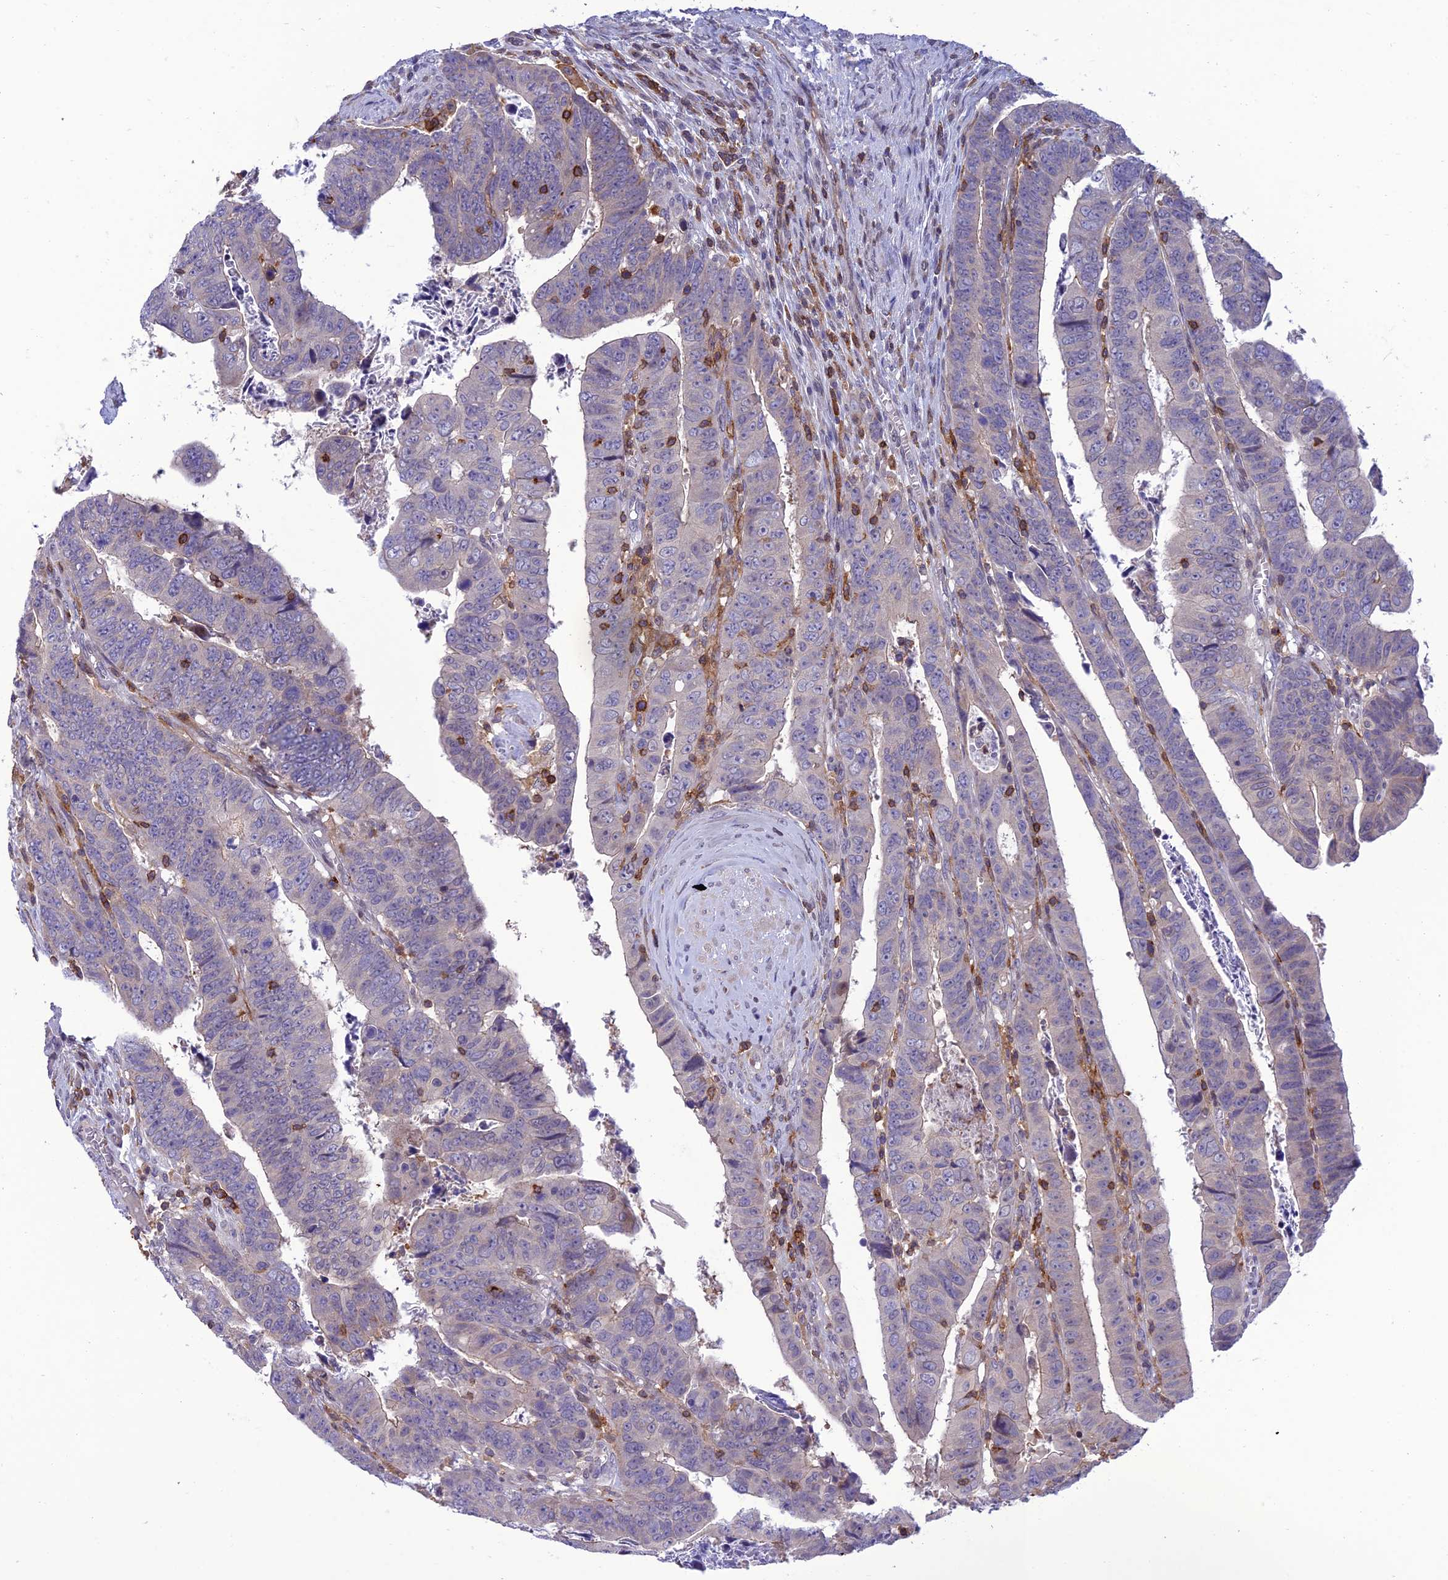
{"staining": {"intensity": "negative", "quantity": "none", "location": "none"}, "tissue": "colorectal cancer", "cell_type": "Tumor cells", "image_type": "cancer", "snomed": [{"axis": "morphology", "description": "Normal tissue, NOS"}, {"axis": "morphology", "description": "Adenocarcinoma, NOS"}, {"axis": "topography", "description": "Rectum"}], "caption": "A high-resolution image shows IHC staining of adenocarcinoma (colorectal), which reveals no significant positivity in tumor cells.", "gene": "FAM76A", "patient": {"sex": "female", "age": 65}}